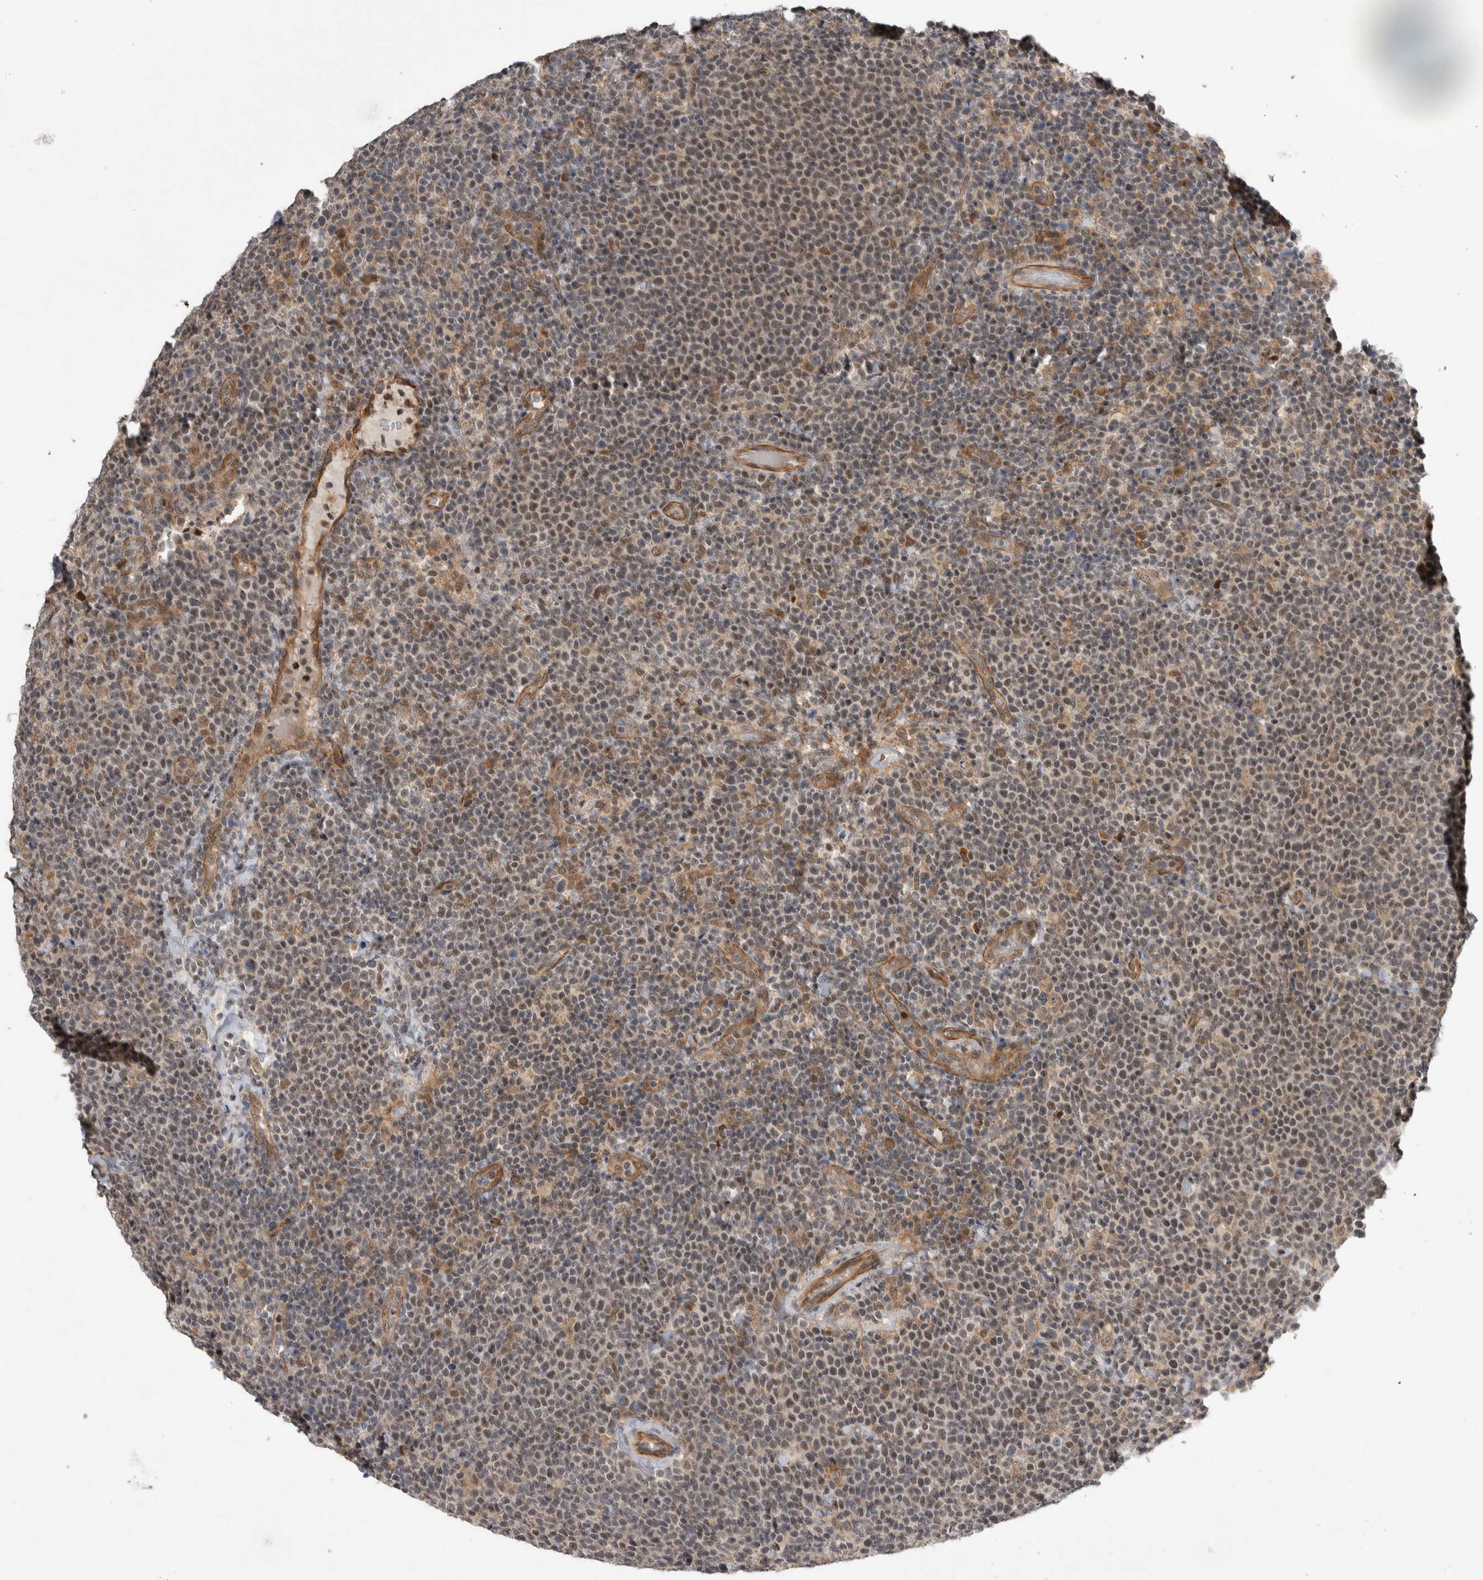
{"staining": {"intensity": "weak", "quantity": "<25%", "location": "cytoplasmic/membranous,nuclear"}, "tissue": "lymphoma", "cell_type": "Tumor cells", "image_type": "cancer", "snomed": [{"axis": "morphology", "description": "Malignant lymphoma, non-Hodgkin's type, High grade"}, {"axis": "topography", "description": "Lymph node"}], "caption": "The IHC micrograph has no significant expression in tumor cells of malignant lymphoma, non-Hodgkin's type (high-grade) tissue.", "gene": "PRDM4", "patient": {"sex": "male", "age": 61}}